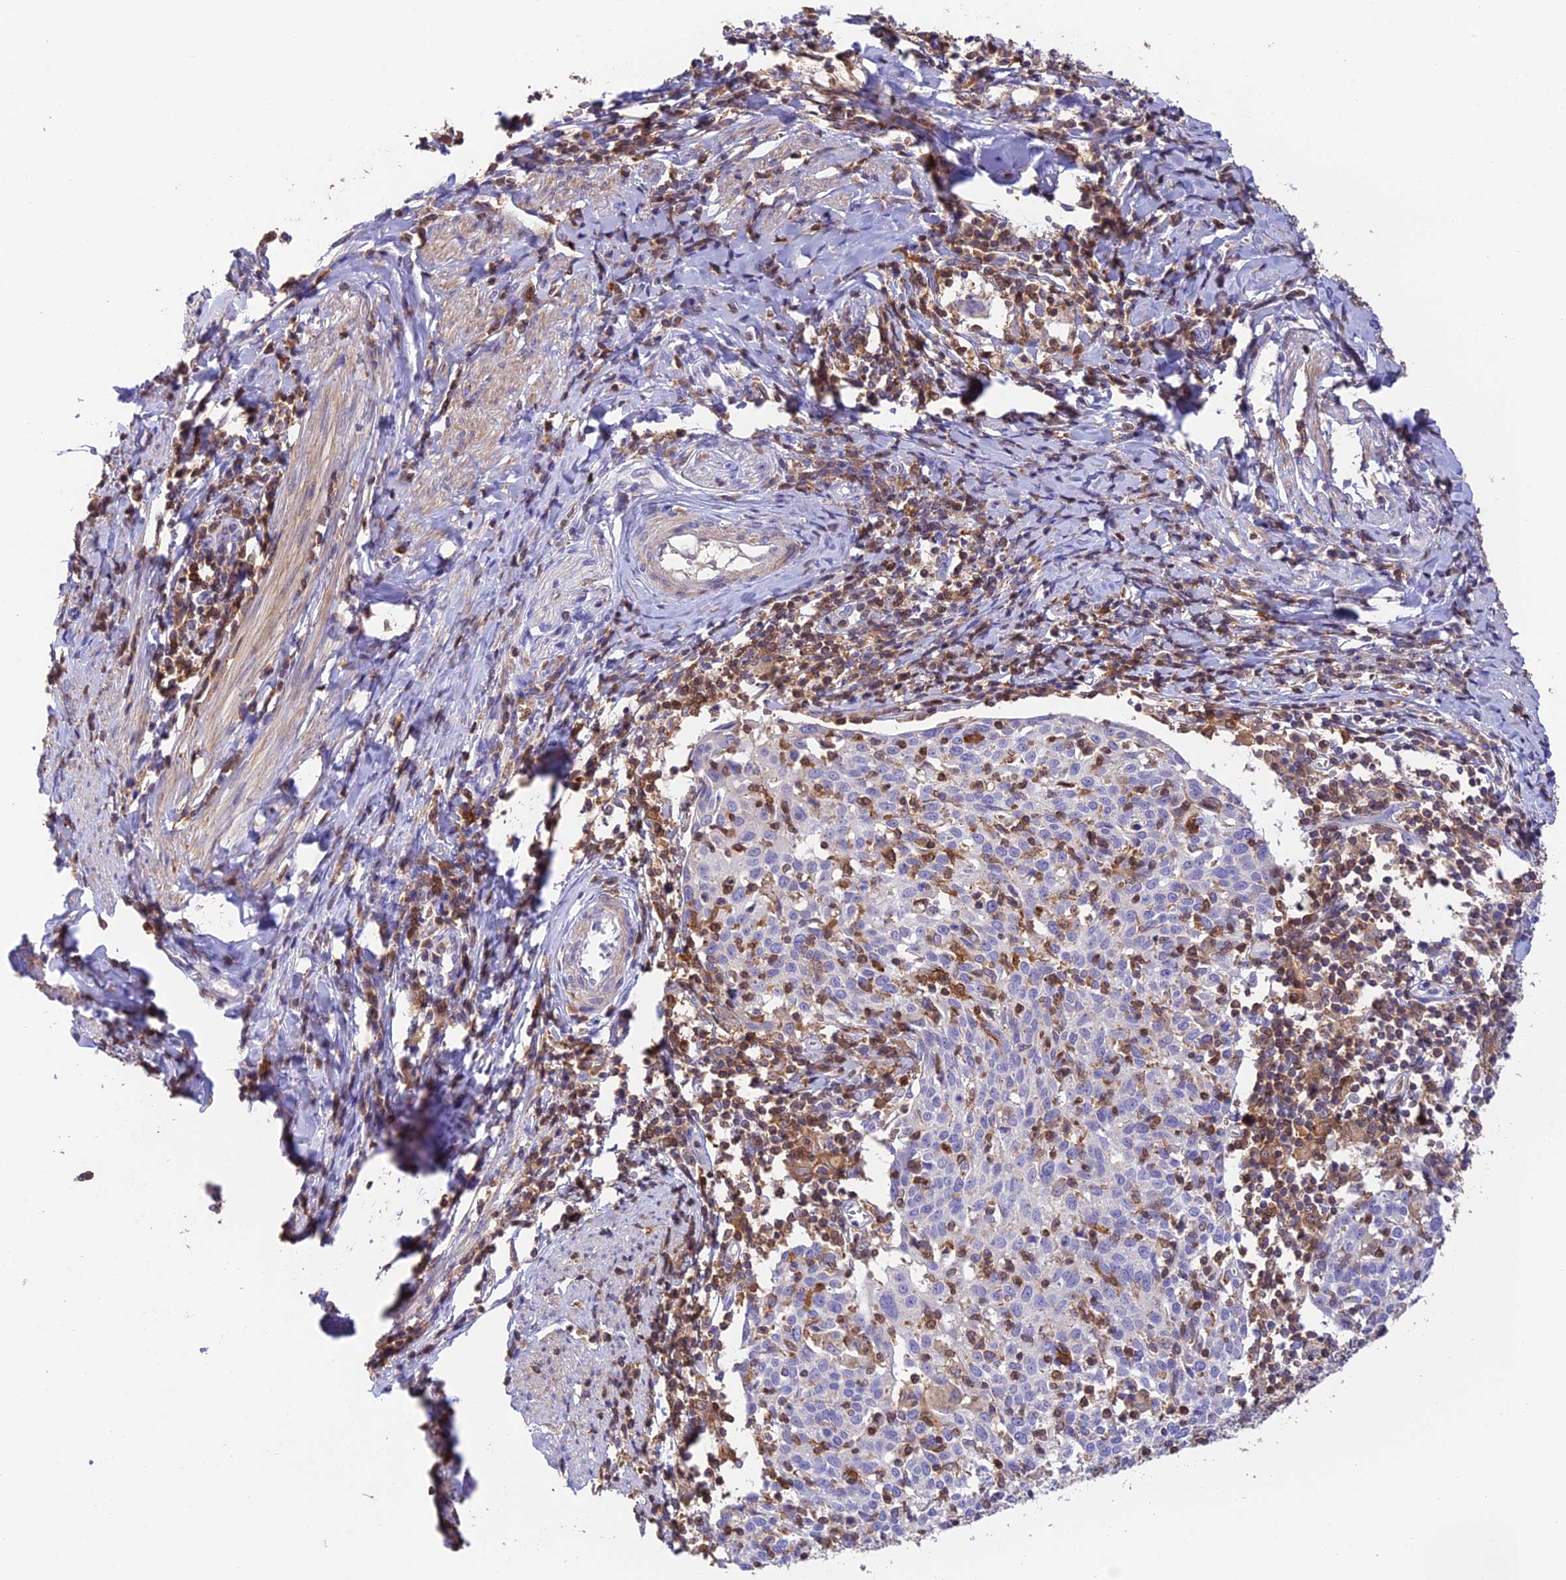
{"staining": {"intensity": "negative", "quantity": "none", "location": "none"}, "tissue": "cervical cancer", "cell_type": "Tumor cells", "image_type": "cancer", "snomed": [{"axis": "morphology", "description": "Squamous cell carcinoma, NOS"}, {"axis": "topography", "description": "Cervix"}], "caption": "Immunohistochemistry histopathology image of neoplastic tissue: cervical squamous cell carcinoma stained with DAB shows no significant protein expression in tumor cells.", "gene": "LPXN", "patient": {"sex": "female", "age": 52}}